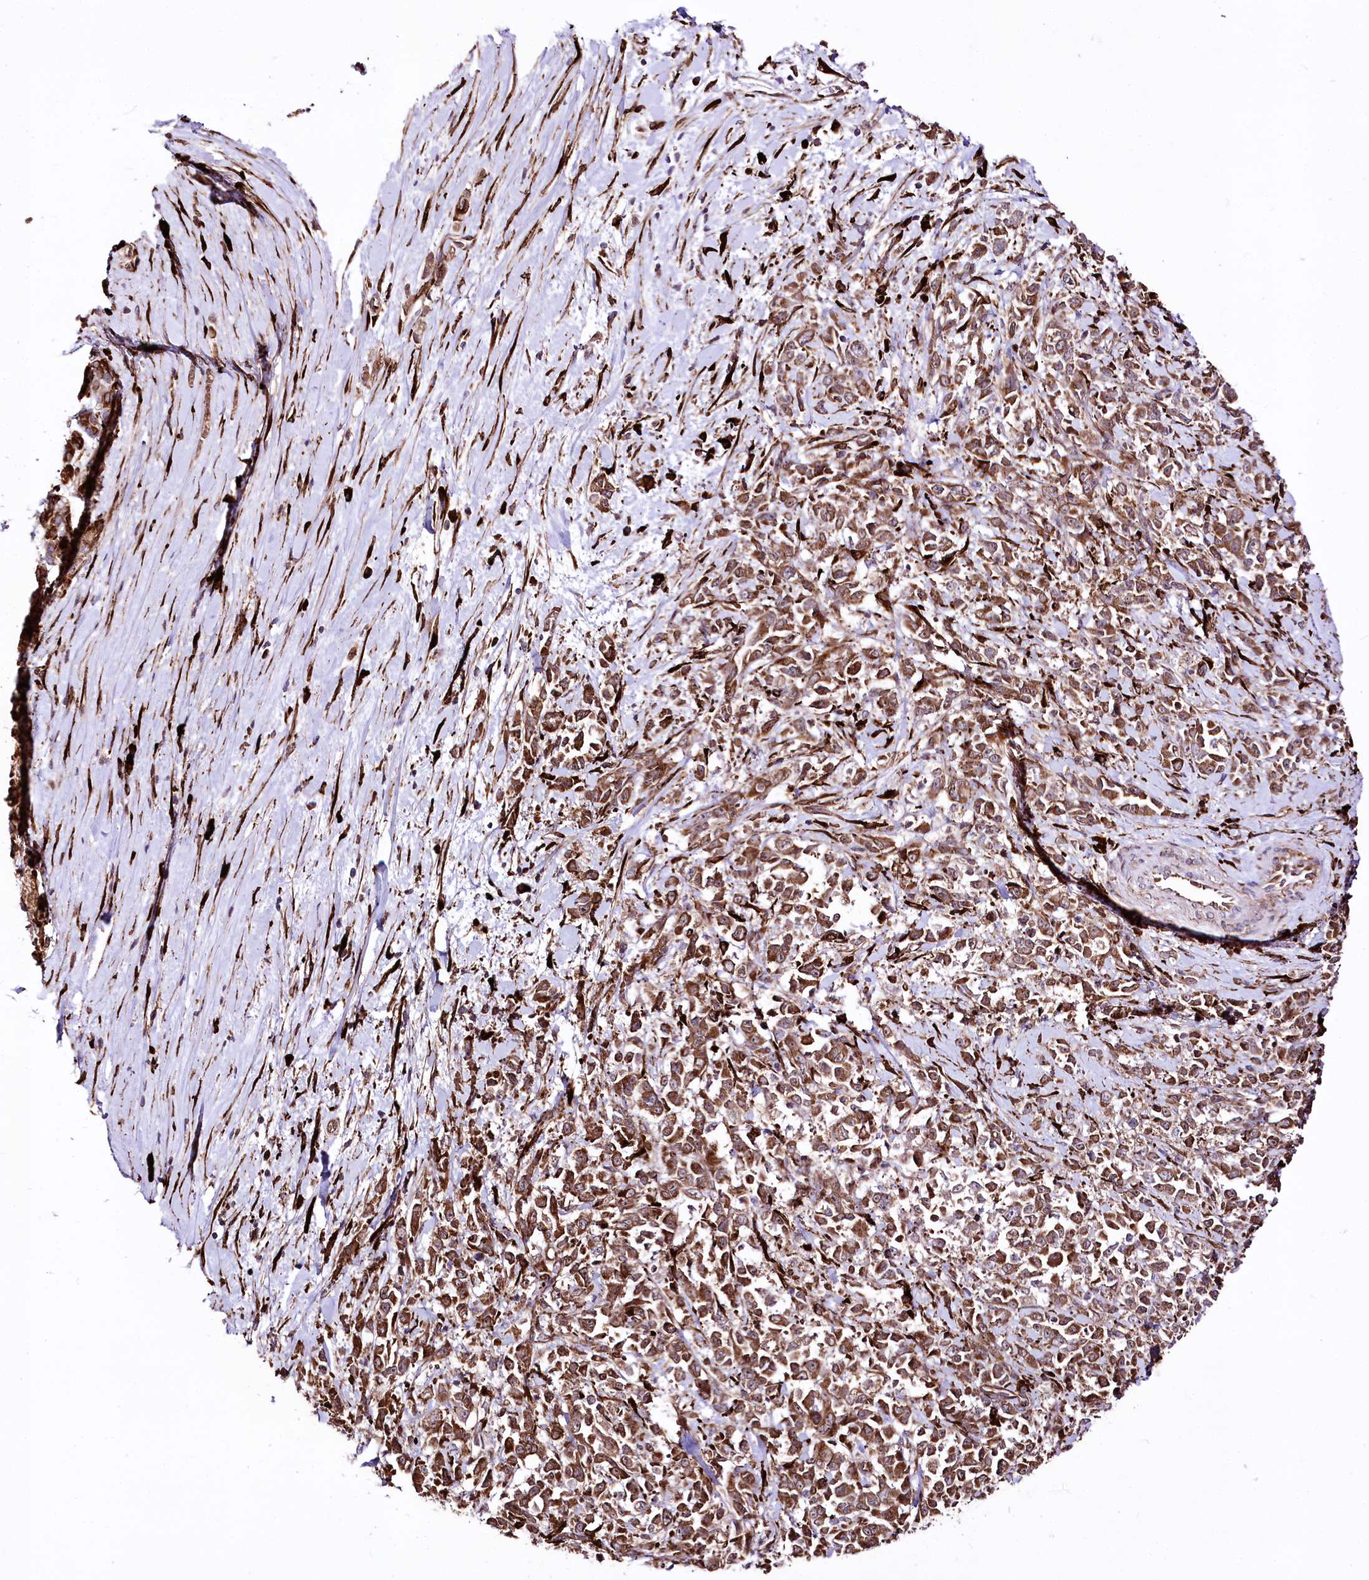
{"staining": {"intensity": "moderate", "quantity": ">75%", "location": "cytoplasmic/membranous"}, "tissue": "pancreatic cancer", "cell_type": "Tumor cells", "image_type": "cancer", "snomed": [{"axis": "morphology", "description": "Normal tissue, NOS"}, {"axis": "morphology", "description": "Adenocarcinoma, NOS"}, {"axis": "topography", "description": "Pancreas"}], "caption": "Protein expression analysis of pancreatic adenocarcinoma shows moderate cytoplasmic/membranous expression in about >75% of tumor cells. (Stains: DAB in brown, nuclei in blue, Microscopy: brightfield microscopy at high magnification).", "gene": "WWC1", "patient": {"sex": "female", "age": 64}}